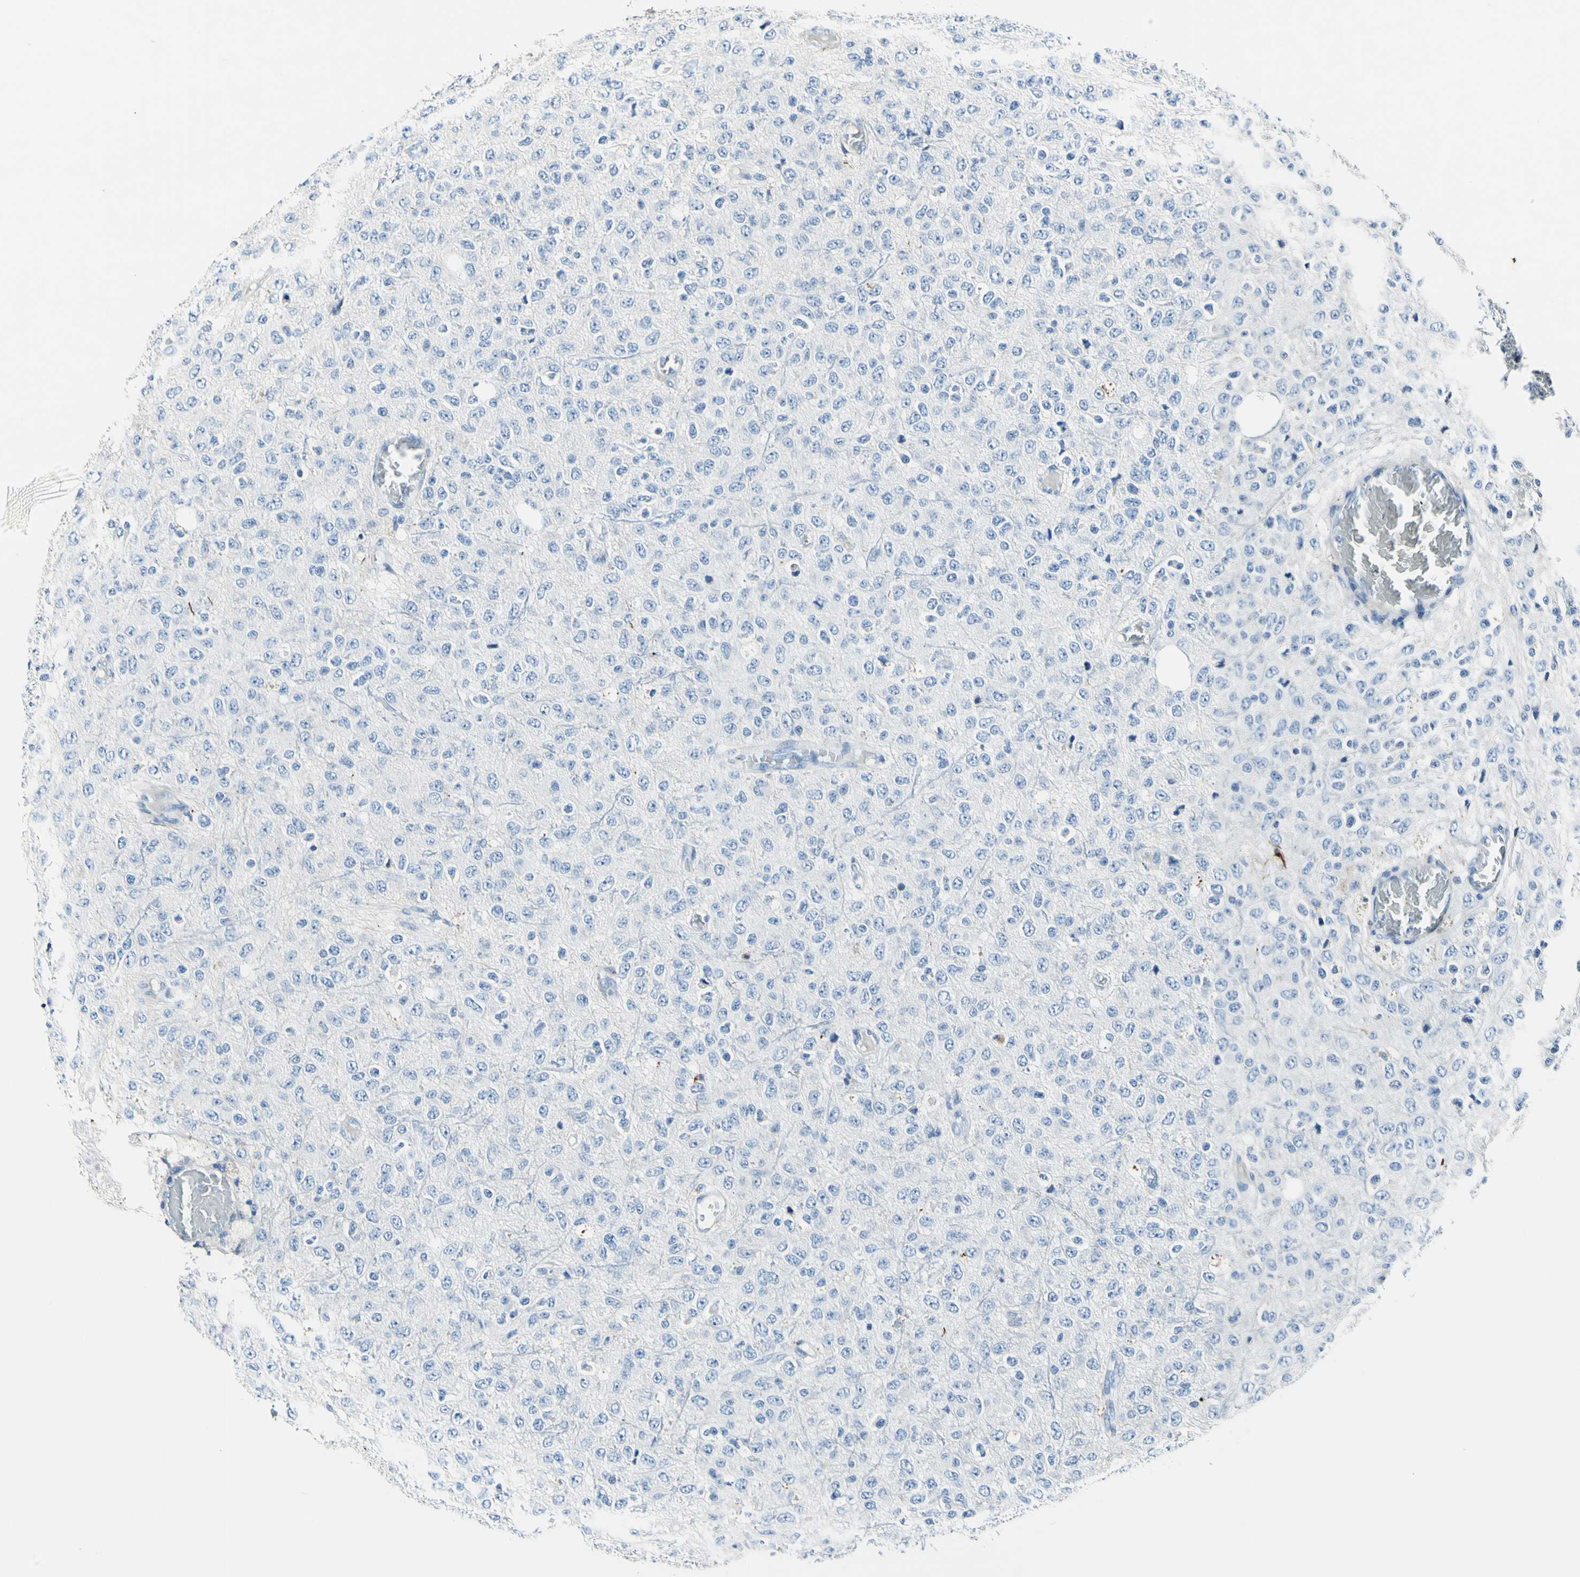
{"staining": {"intensity": "negative", "quantity": "none", "location": "none"}, "tissue": "glioma", "cell_type": "Tumor cells", "image_type": "cancer", "snomed": [{"axis": "morphology", "description": "Glioma, malignant, High grade"}, {"axis": "topography", "description": "pancreas cauda"}], "caption": "A photomicrograph of human high-grade glioma (malignant) is negative for staining in tumor cells.", "gene": "COL6A3", "patient": {"sex": "male", "age": 60}}